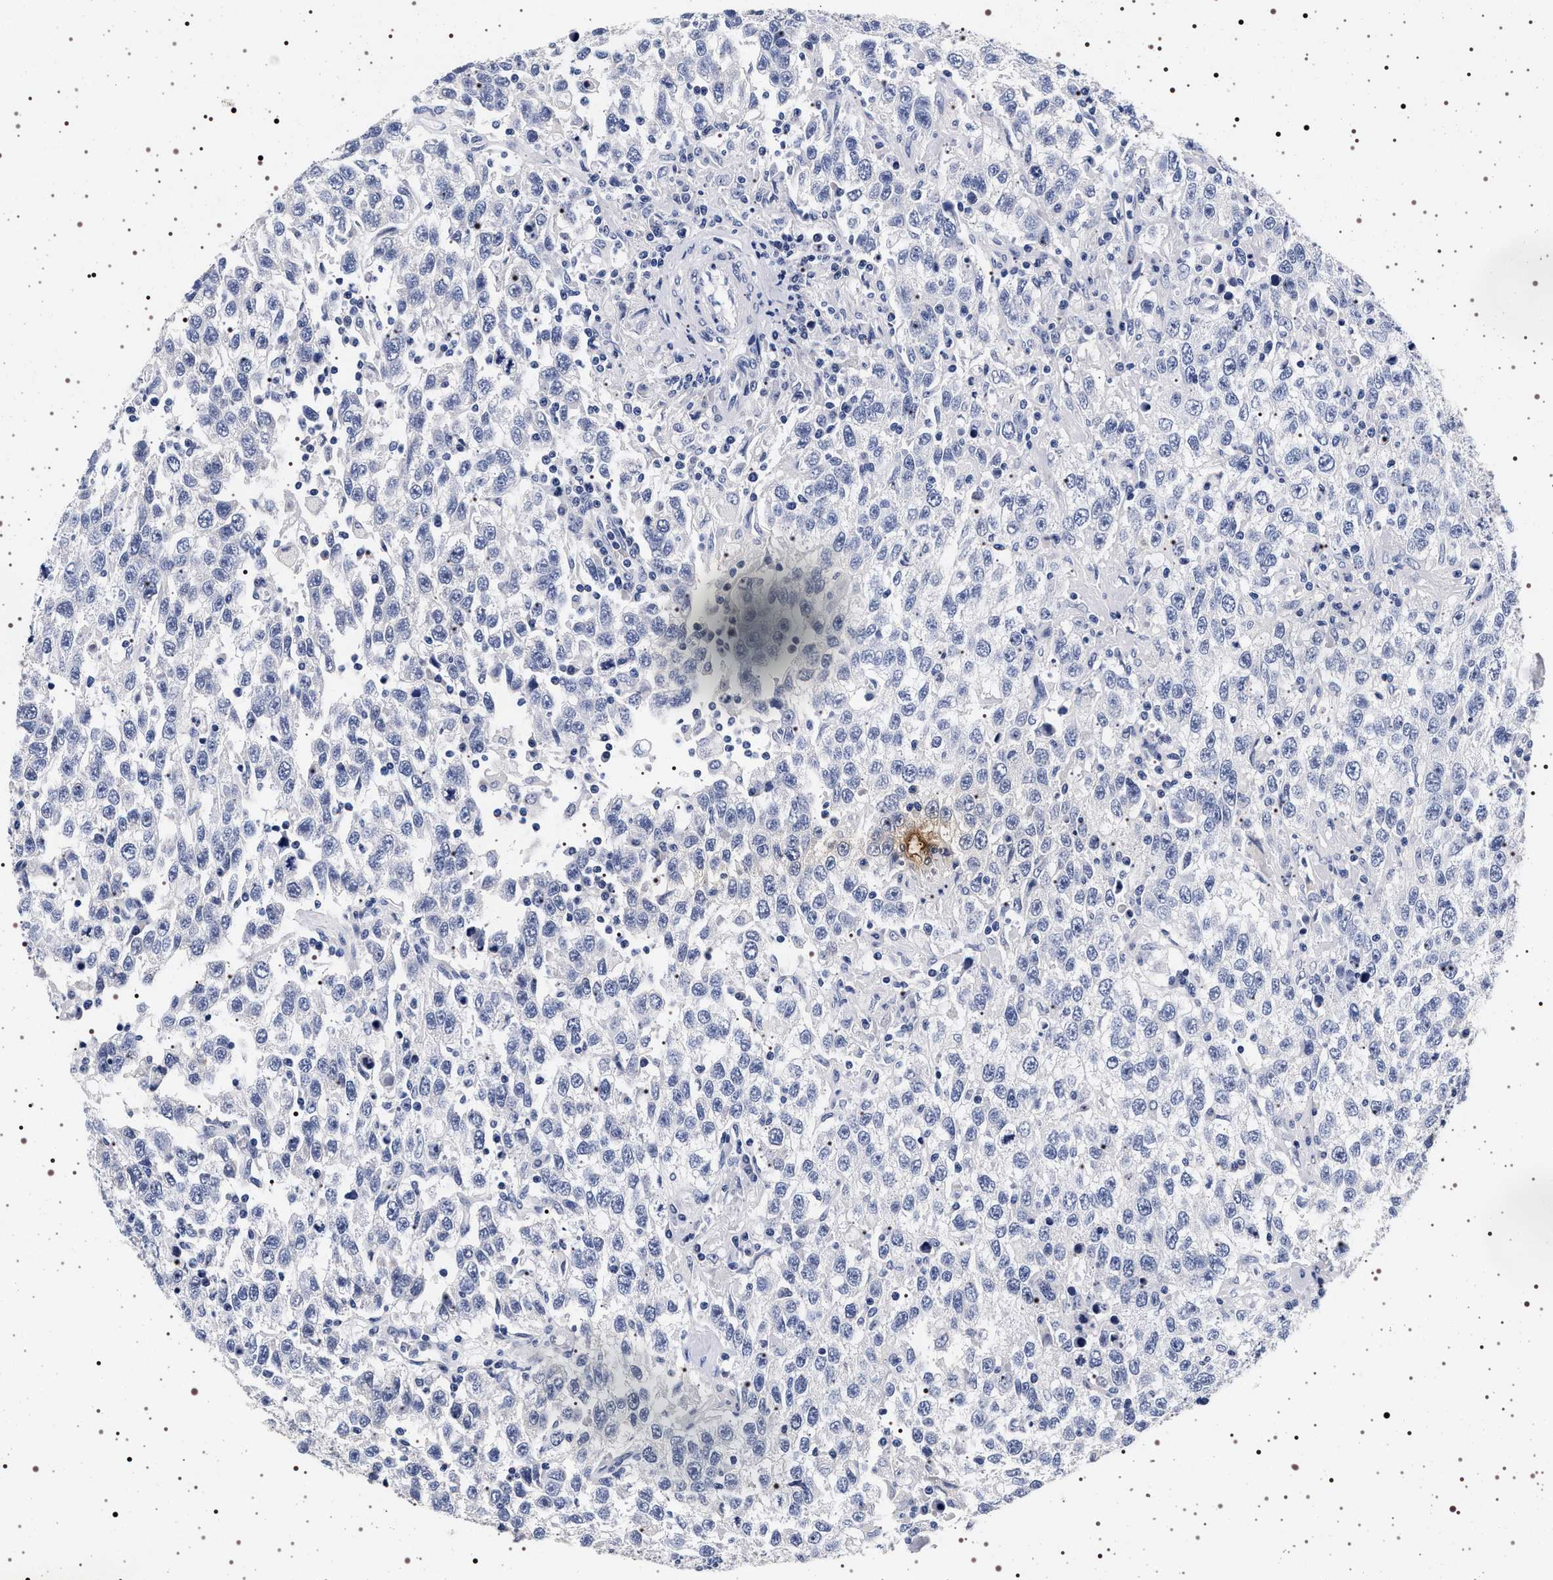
{"staining": {"intensity": "negative", "quantity": "none", "location": "none"}, "tissue": "testis cancer", "cell_type": "Tumor cells", "image_type": "cancer", "snomed": [{"axis": "morphology", "description": "Seminoma, NOS"}, {"axis": "topography", "description": "Testis"}], "caption": "Tumor cells show no significant expression in seminoma (testis). (DAB (3,3'-diaminobenzidine) immunohistochemistry (IHC) with hematoxylin counter stain).", "gene": "MAPK10", "patient": {"sex": "male", "age": 41}}